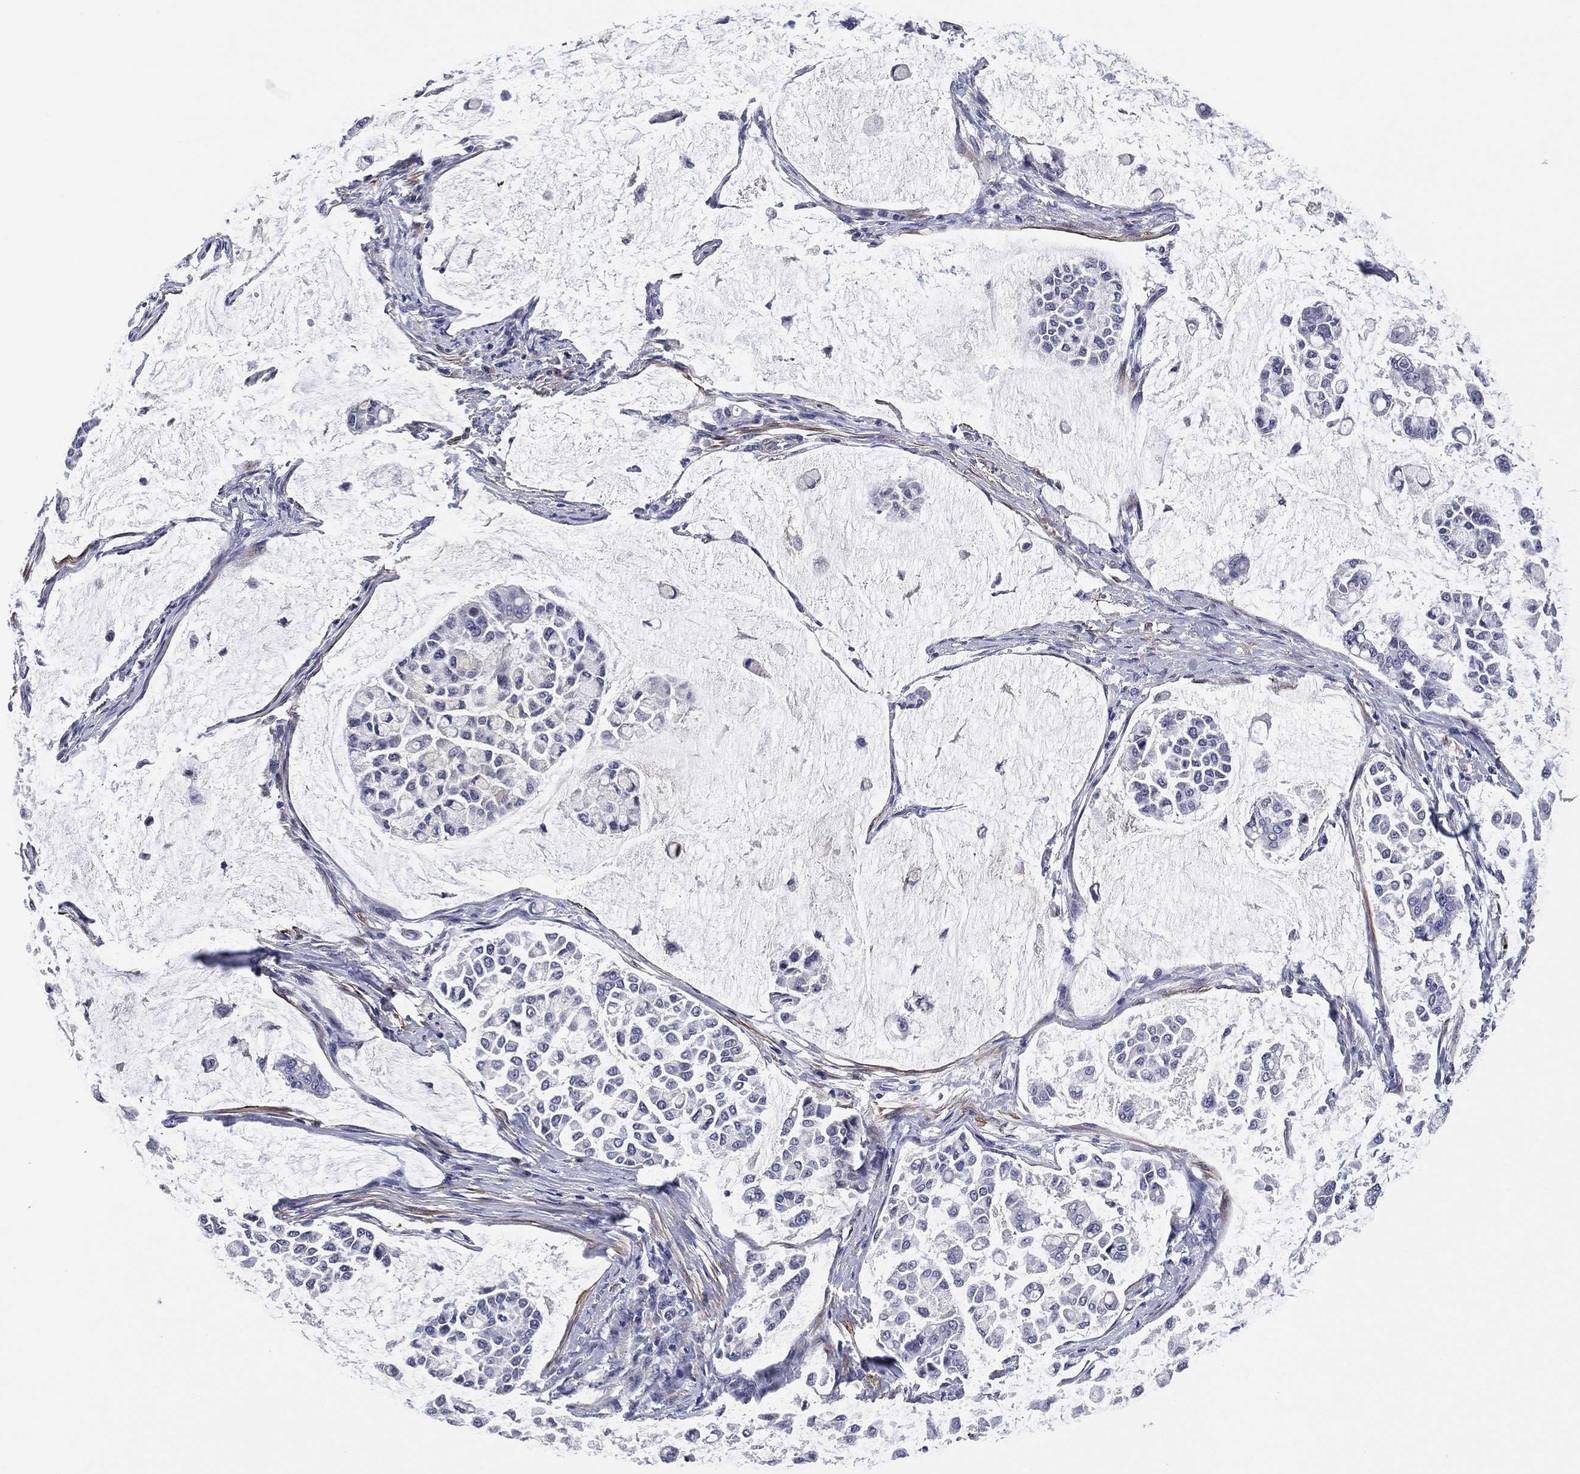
{"staining": {"intensity": "negative", "quantity": "none", "location": "none"}, "tissue": "stomach cancer", "cell_type": "Tumor cells", "image_type": "cancer", "snomed": [{"axis": "morphology", "description": "Adenocarcinoma, NOS"}, {"axis": "topography", "description": "Stomach"}], "caption": "DAB immunohistochemical staining of human stomach cancer shows no significant staining in tumor cells.", "gene": "CLIP3", "patient": {"sex": "male", "age": 82}}